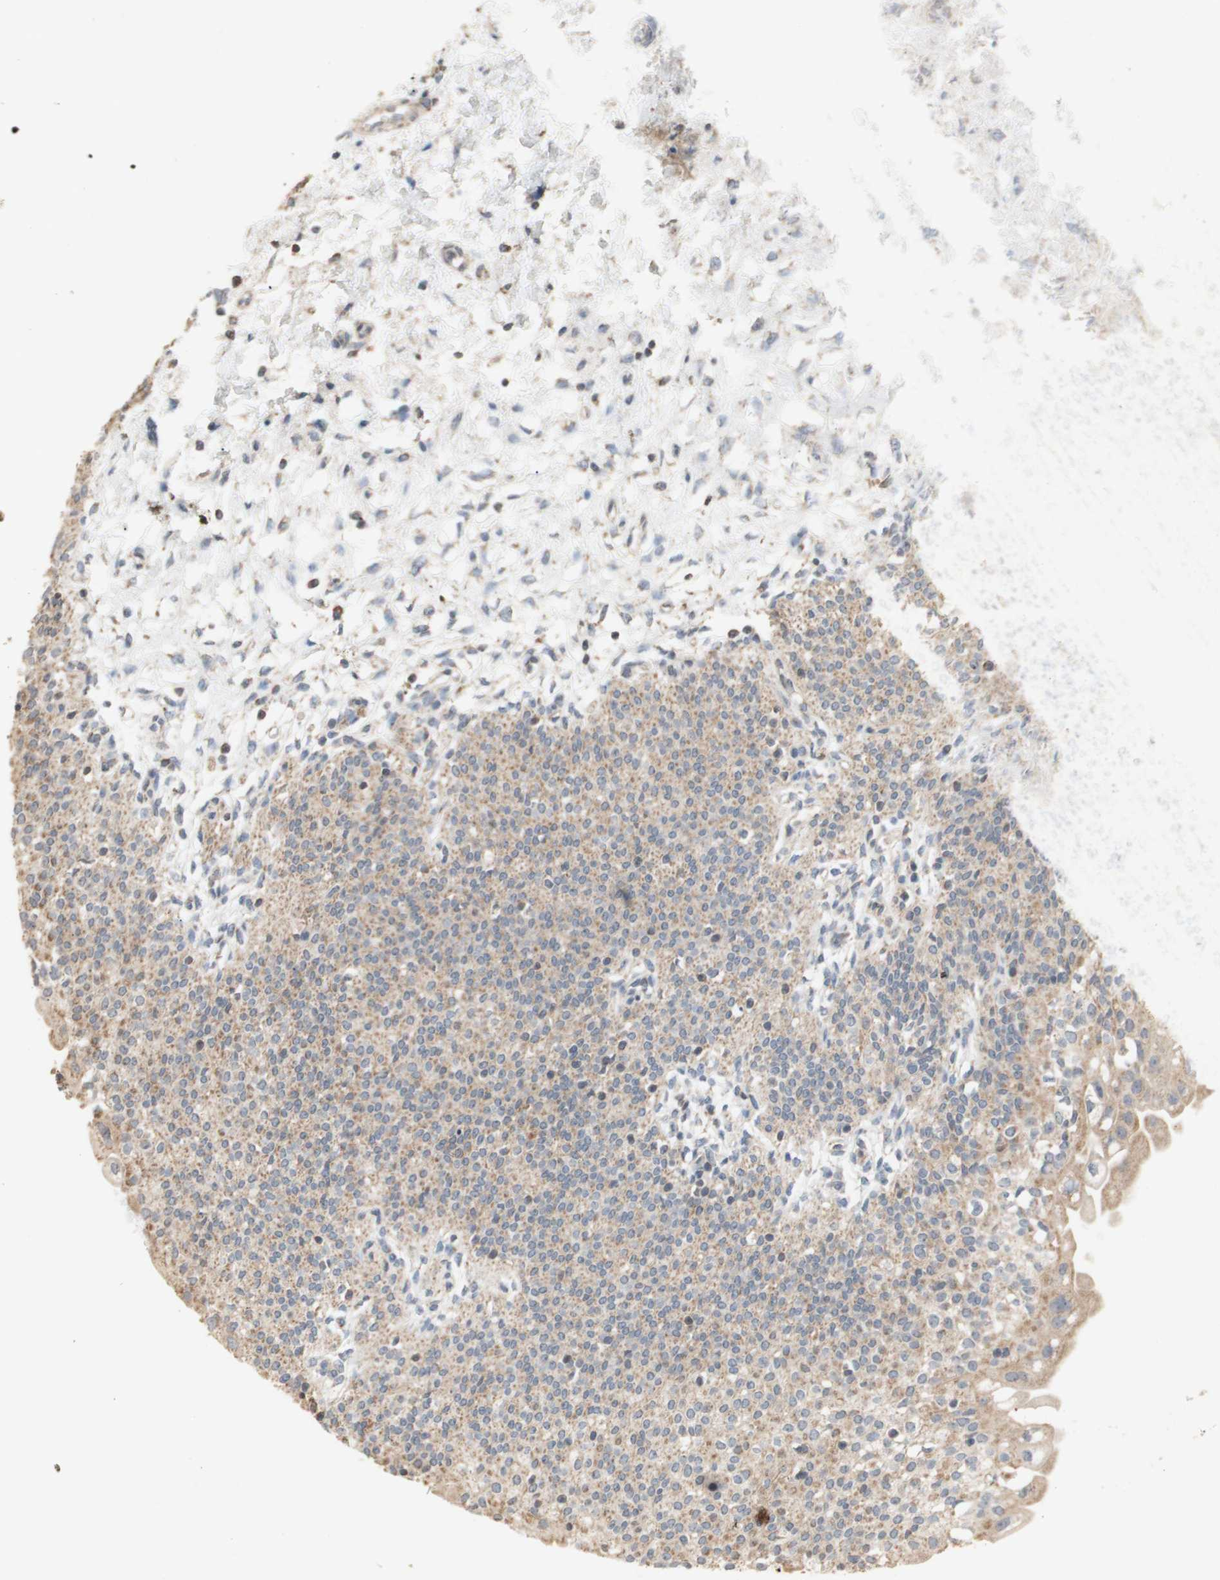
{"staining": {"intensity": "moderate", "quantity": ">75%", "location": "cytoplasmic/membranous"}, "tissue": "urinary bladder", "cell_type": "Urothelial cells", "image_type": "normal", "snomed": [{"axis": "morphology", "description": "Normal tissue, NOS"}, {"axis": "topography", "description": "Urinary bladder"}], "caption": "Approximately >75% of urothelial cells in normal urinary bladder demonstrate moderate cytoplasmic/membranous protein staining as visualized by brown immunohistochemical staining.", "gene": "PTGIS", "patient": {"sex": "male", "age": 55}}